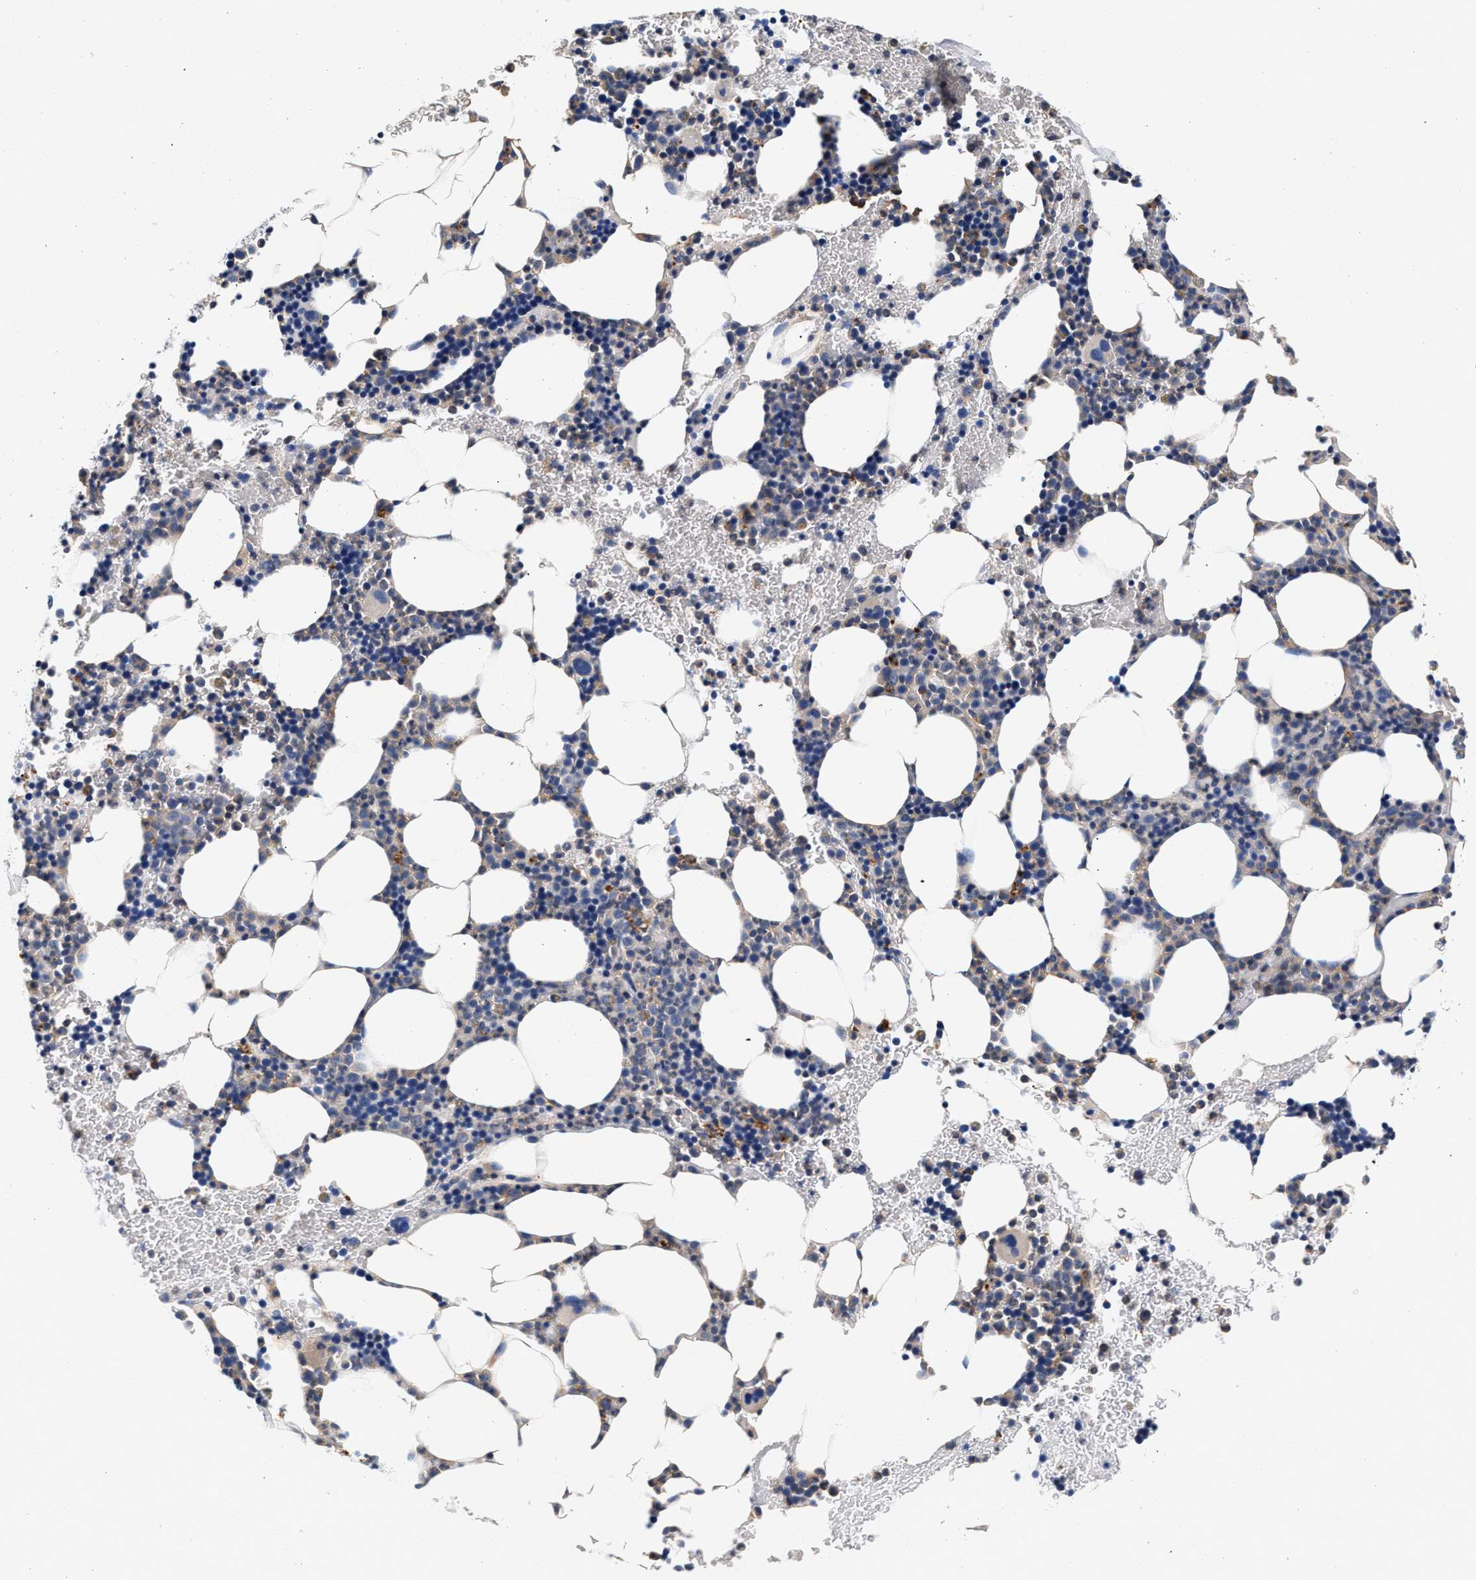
{"staining": {"intensity": "weak", "quantity": "<25%", "location": "cytoplasmic/membranous"}, "tissue": "bone marrow", "cell_type": "Hematopoietic cells", "image_type": "normal", "snomed": [{"axis": "morphology", "description": "Normal tissue, NOS"}, {"axis": "morphology", "description": "Inflammation, NOS"}, {"axis": "topography", "description": "Bone marrow"}], "caption": "Micrograph shows no significant protein staining in hematopoietic cells of unremarkable bone marrow.", "gene": "GNAI3", "patient": {"sex": "female", "age": 70}}